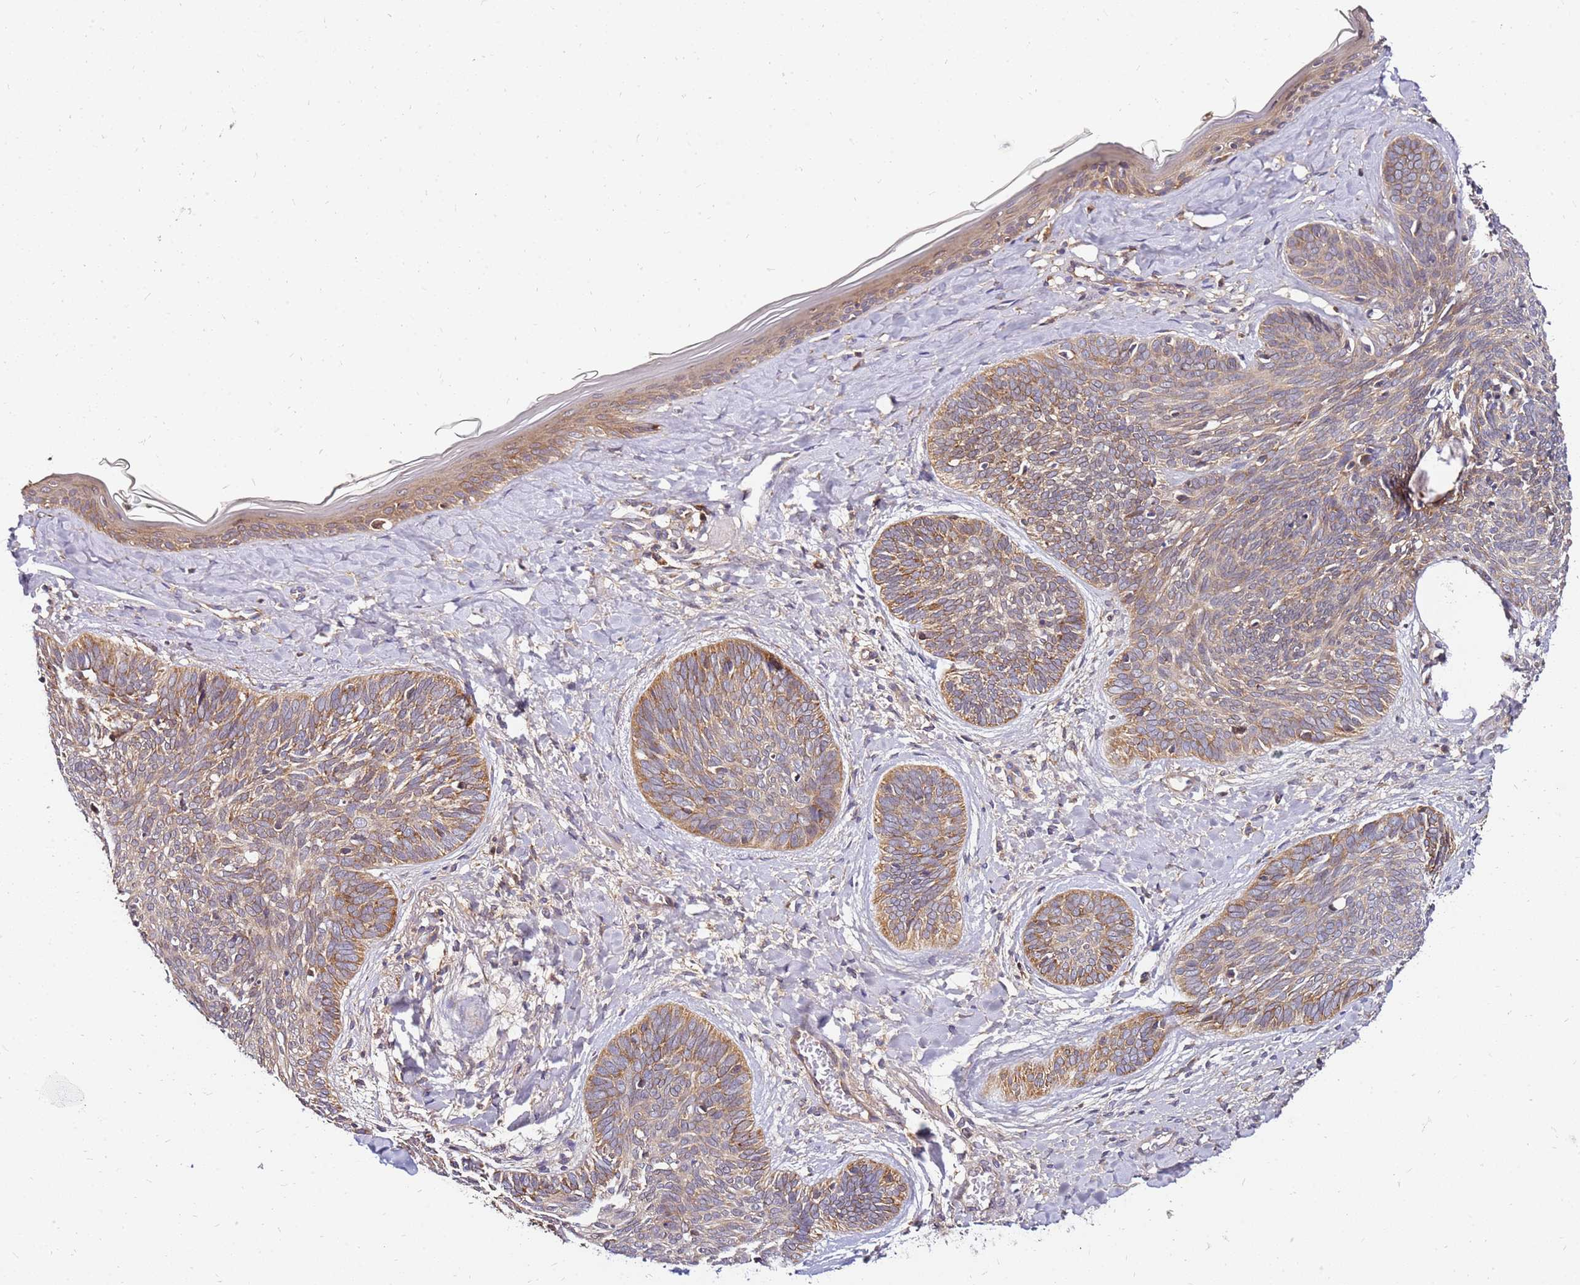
{"staining": {"intensity": "moderate", "quantity": ">75%", "location": "cytoplasmic/membranous"}, "tissue": "skin cancer", "cell_type": "Tumor cells", "image_type": "cancer", "snomed": [{"axis": "morphology", "description": "Basal cell carcinoma"}, {"axis": "topography", "description": "Skin"}], "caption": "A brown stain labels moderate cytoplasmic/membranous staining of a protein in human skin cancer tumor cells.", "gene": "PIH1D1", "patient": {"sex": "female", "age": 81}}